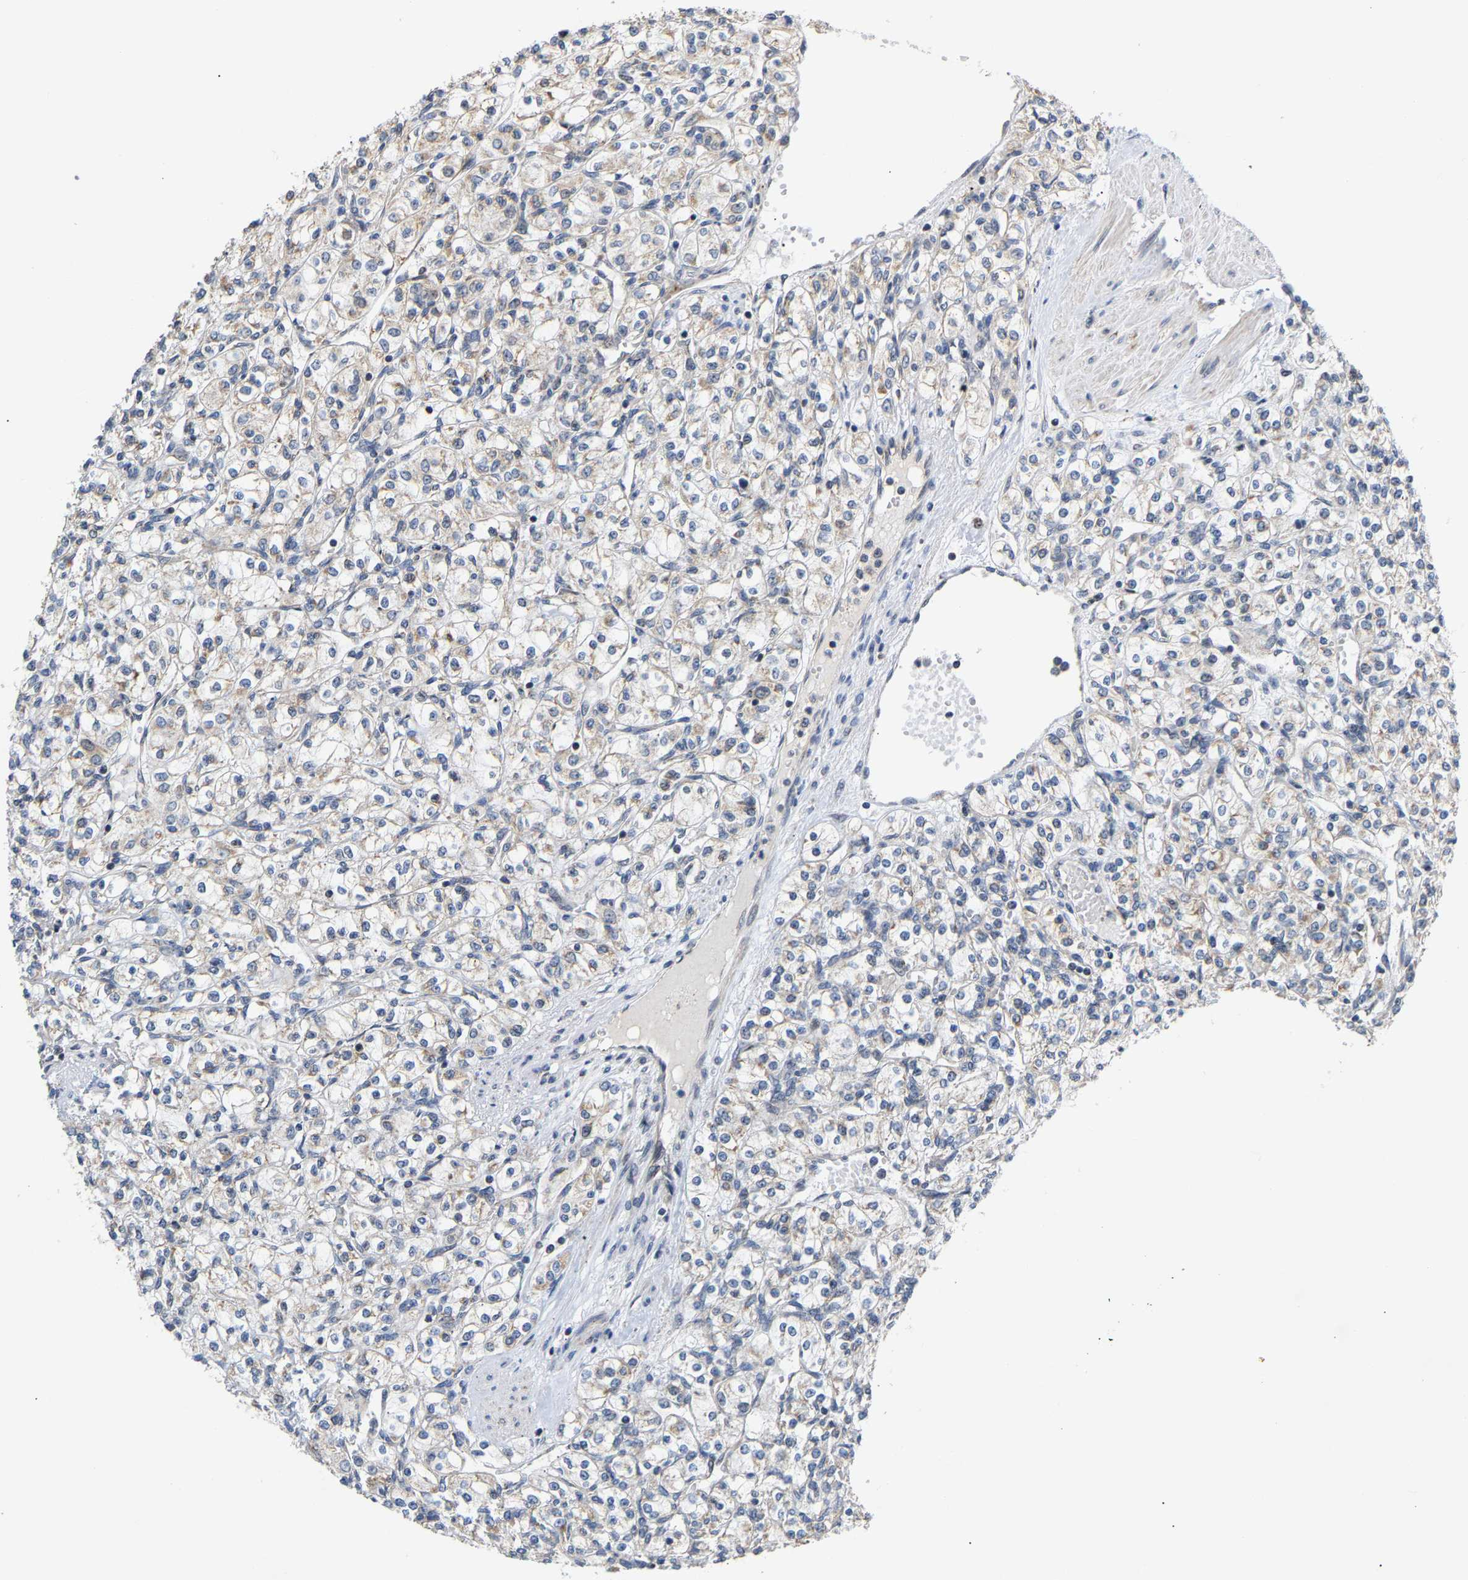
{"staining": {"intensity": "weak", "quantity": "<25%", "location": "cytoplasmic/membranous"}, "tissue": "renal cancer", "cell_type": "Tumor cells", "image_type": "cancer", "snomed": [{"axis": "morphology", "description": "Adenocarcinoma, NOS"}, {"axis": "topography", "description": "Kidney"}], "caption": "Renal adenocarcinoma stained for a protein using immunohistochemistry shows no positivity tumor cells.", "gene": "PCNT", "patient": {"sex": "male", "age": 77}}